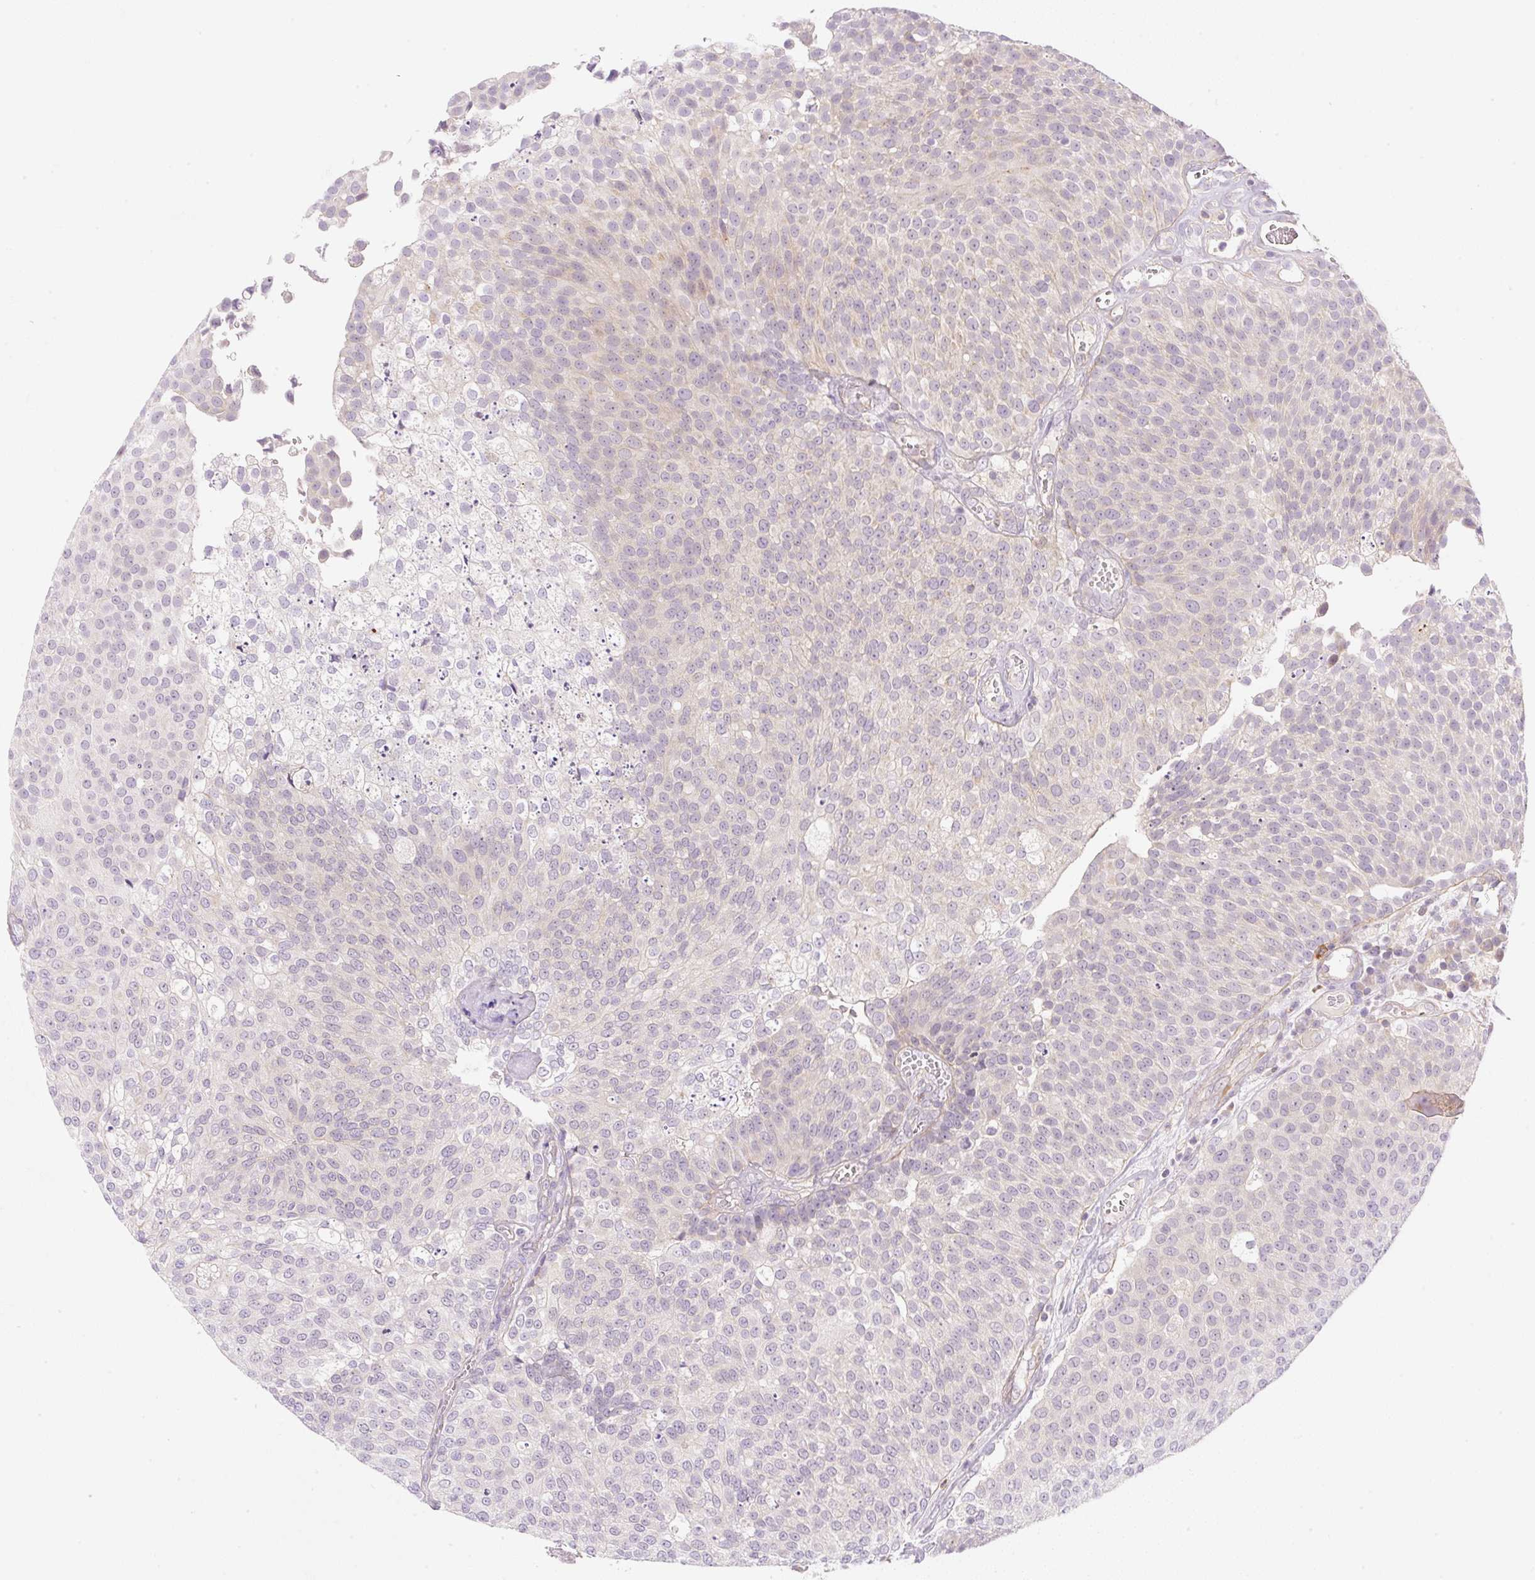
{"staining": {"intensity": "negative", "quantity": "none", "location": "none"}, "tissue": "urothelial cancer", "cell_type": "Tumor cells", "image_type": "cancer", "snomed": [{"axis": "morphology", "description": "Urothelial carcinoma, Low grade"}, {"axis": "topography", "description": "Urinary bladder"}], "caption": "Immunohistochemical staining of human urothelial cancer exhibits no significant staining in tumor cells. The staining is performed using DAB brown chromogen with nuclei counter-stained in using hematoxylin.", "gene": "OMA1", "patient": {"sex": "female", "age": 79}}